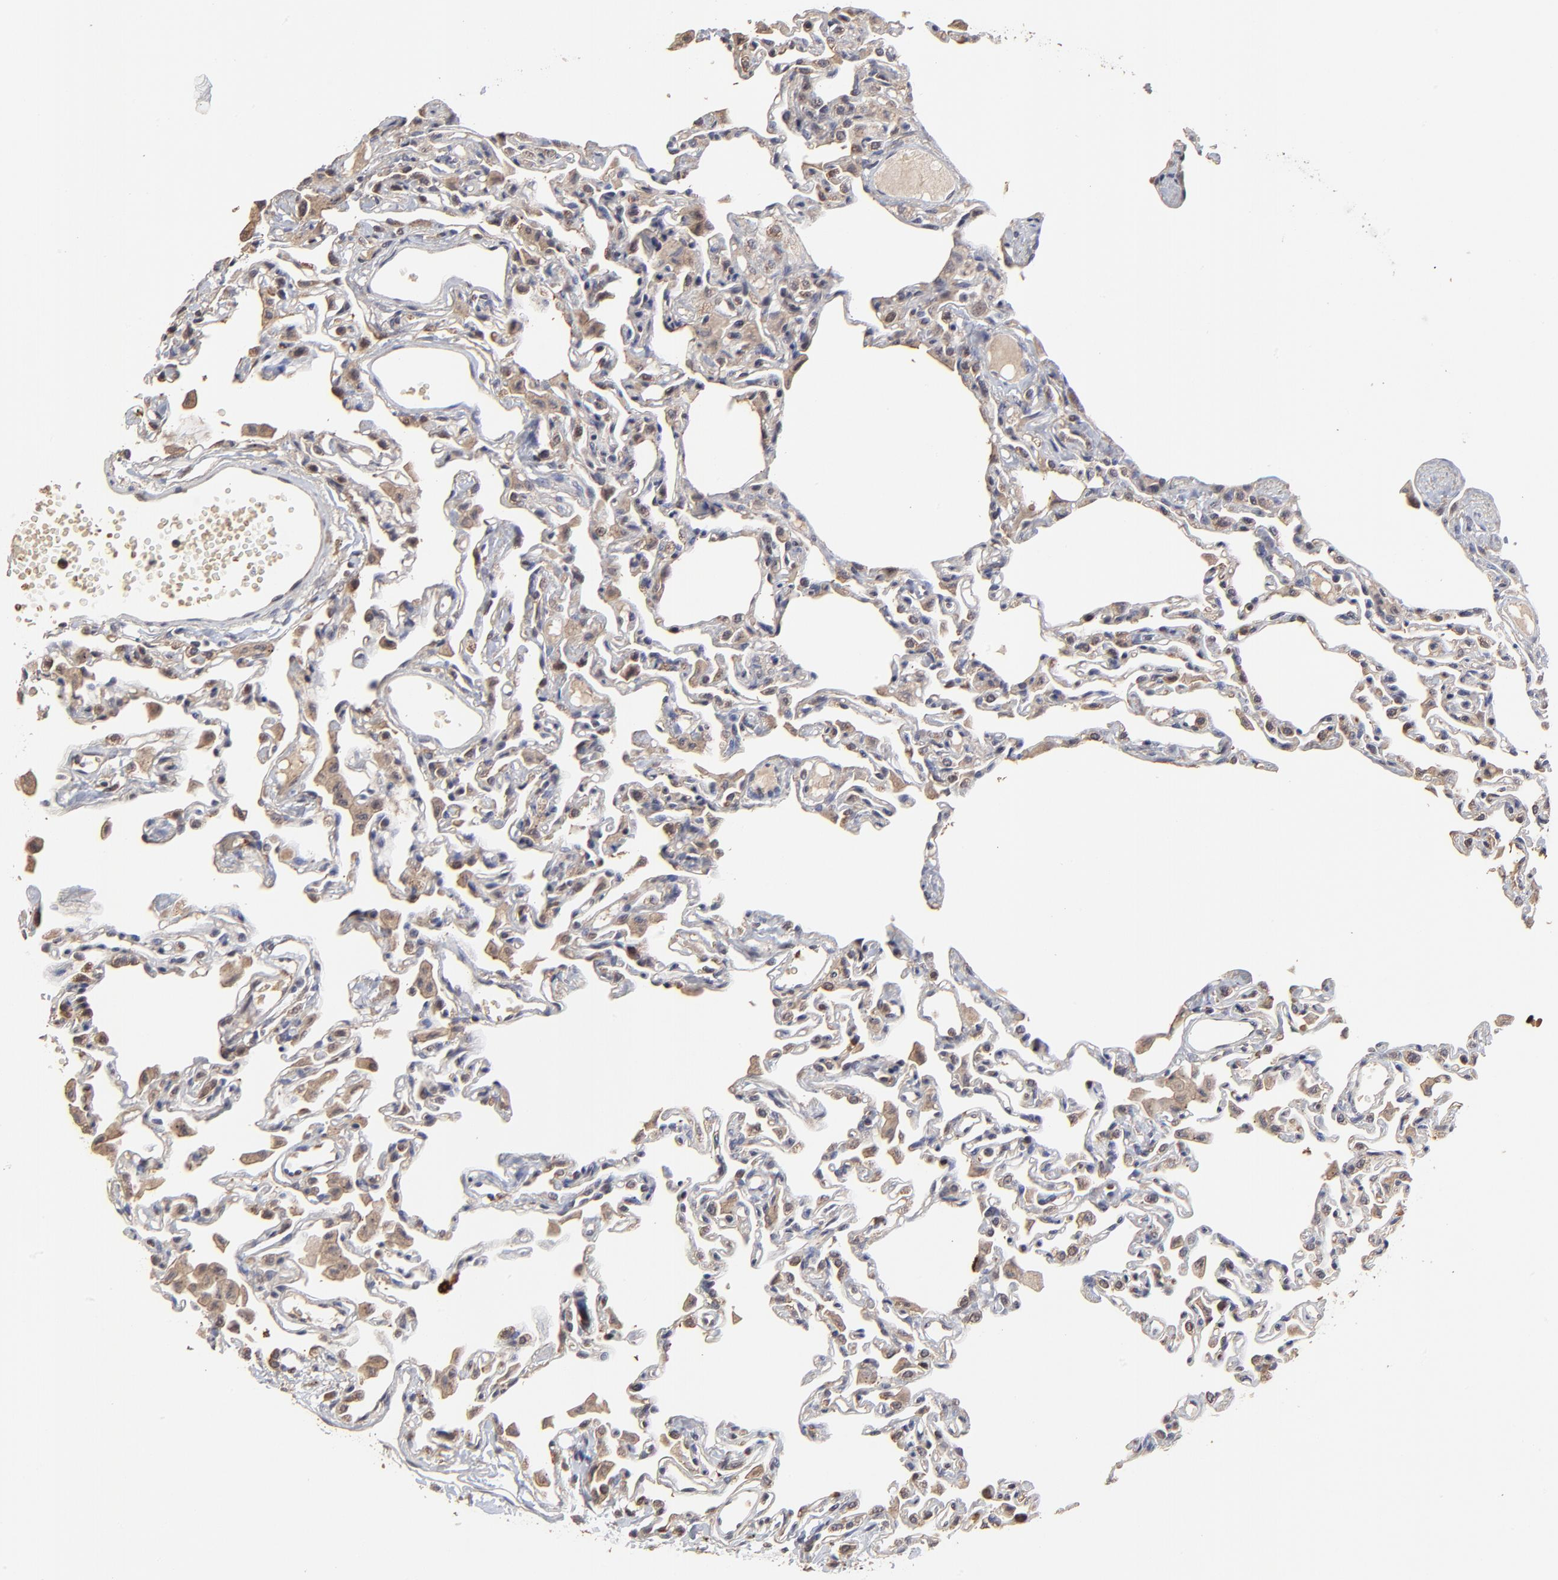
{"staining": {"intensity": "negative", "quantity": "none", "location": "none"}, "tissue": "lung", "cell_type": "Alveolar cells", "image_type": "normal", "snomed": [{"axis": "morphology", "description": "Normal tissue, NOS"}, {"axis": "topography", "description": "Lung"}], "caption": "Histopathology image shows no protein positivity in alveolar cells of unremarkable lung. (IHC, brightfield microscopy, high magnification).", "gene": "FRMD8", "patient": {"sex": "female", "age": 49}}